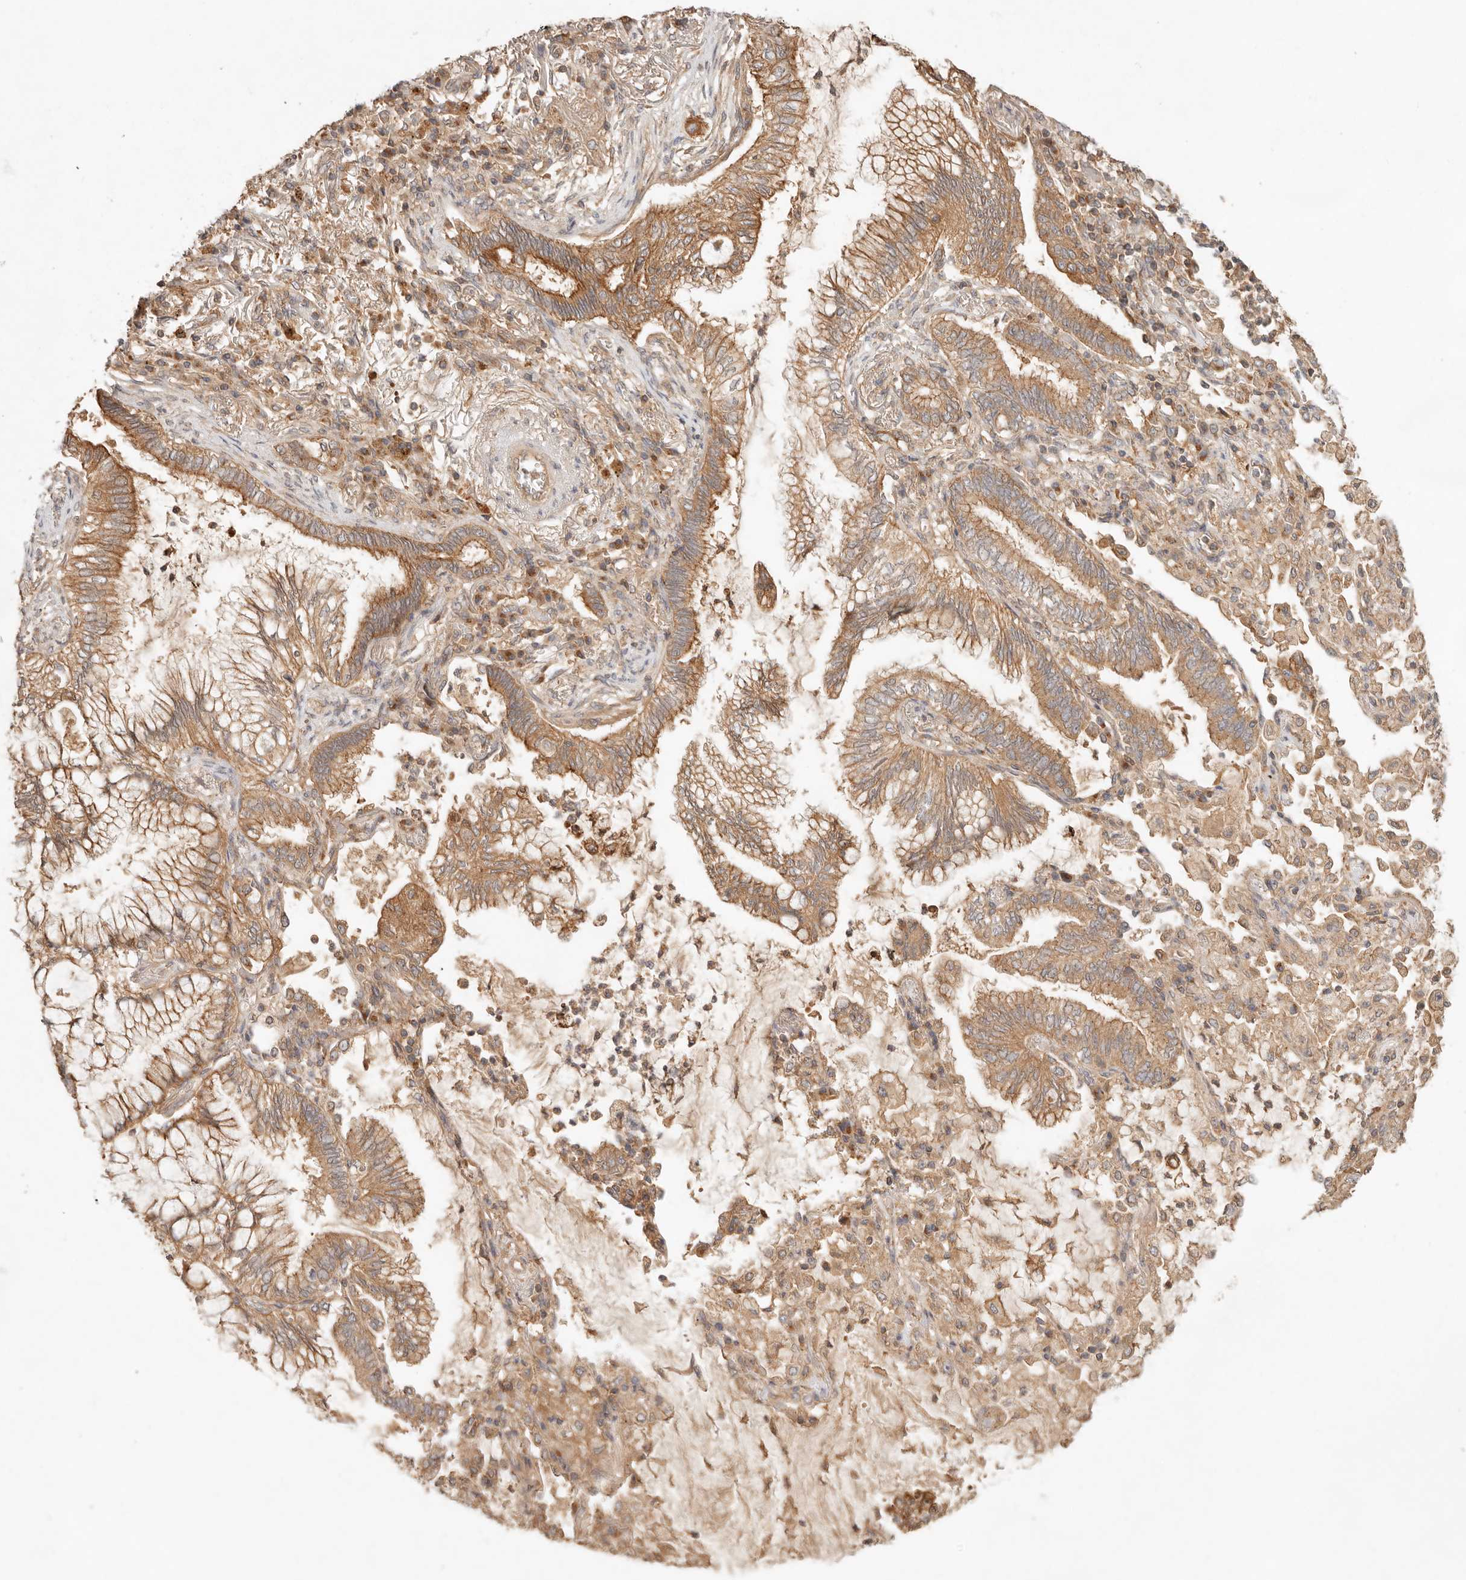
{"staining": {"intensity": "moderate", "quantity": ">75%", "location": "cytoplasmic/membranous"}, "tissue": "lung cancer", "cell_type": "Tumor cells", "image_type": "cancer", "snomed": [{"axis": "morphology", "description": "Adenocarcinoma, NOS"}, {"axis": "topography", "description": "Lung"}], "caption": "Moderate cytoplasmic/membranous protein staining is seen in about >75% of tumor cells in lung adenocarcinoma.", "gene": "HECTD3", "patient": {"sex": "female", "age": 70}}